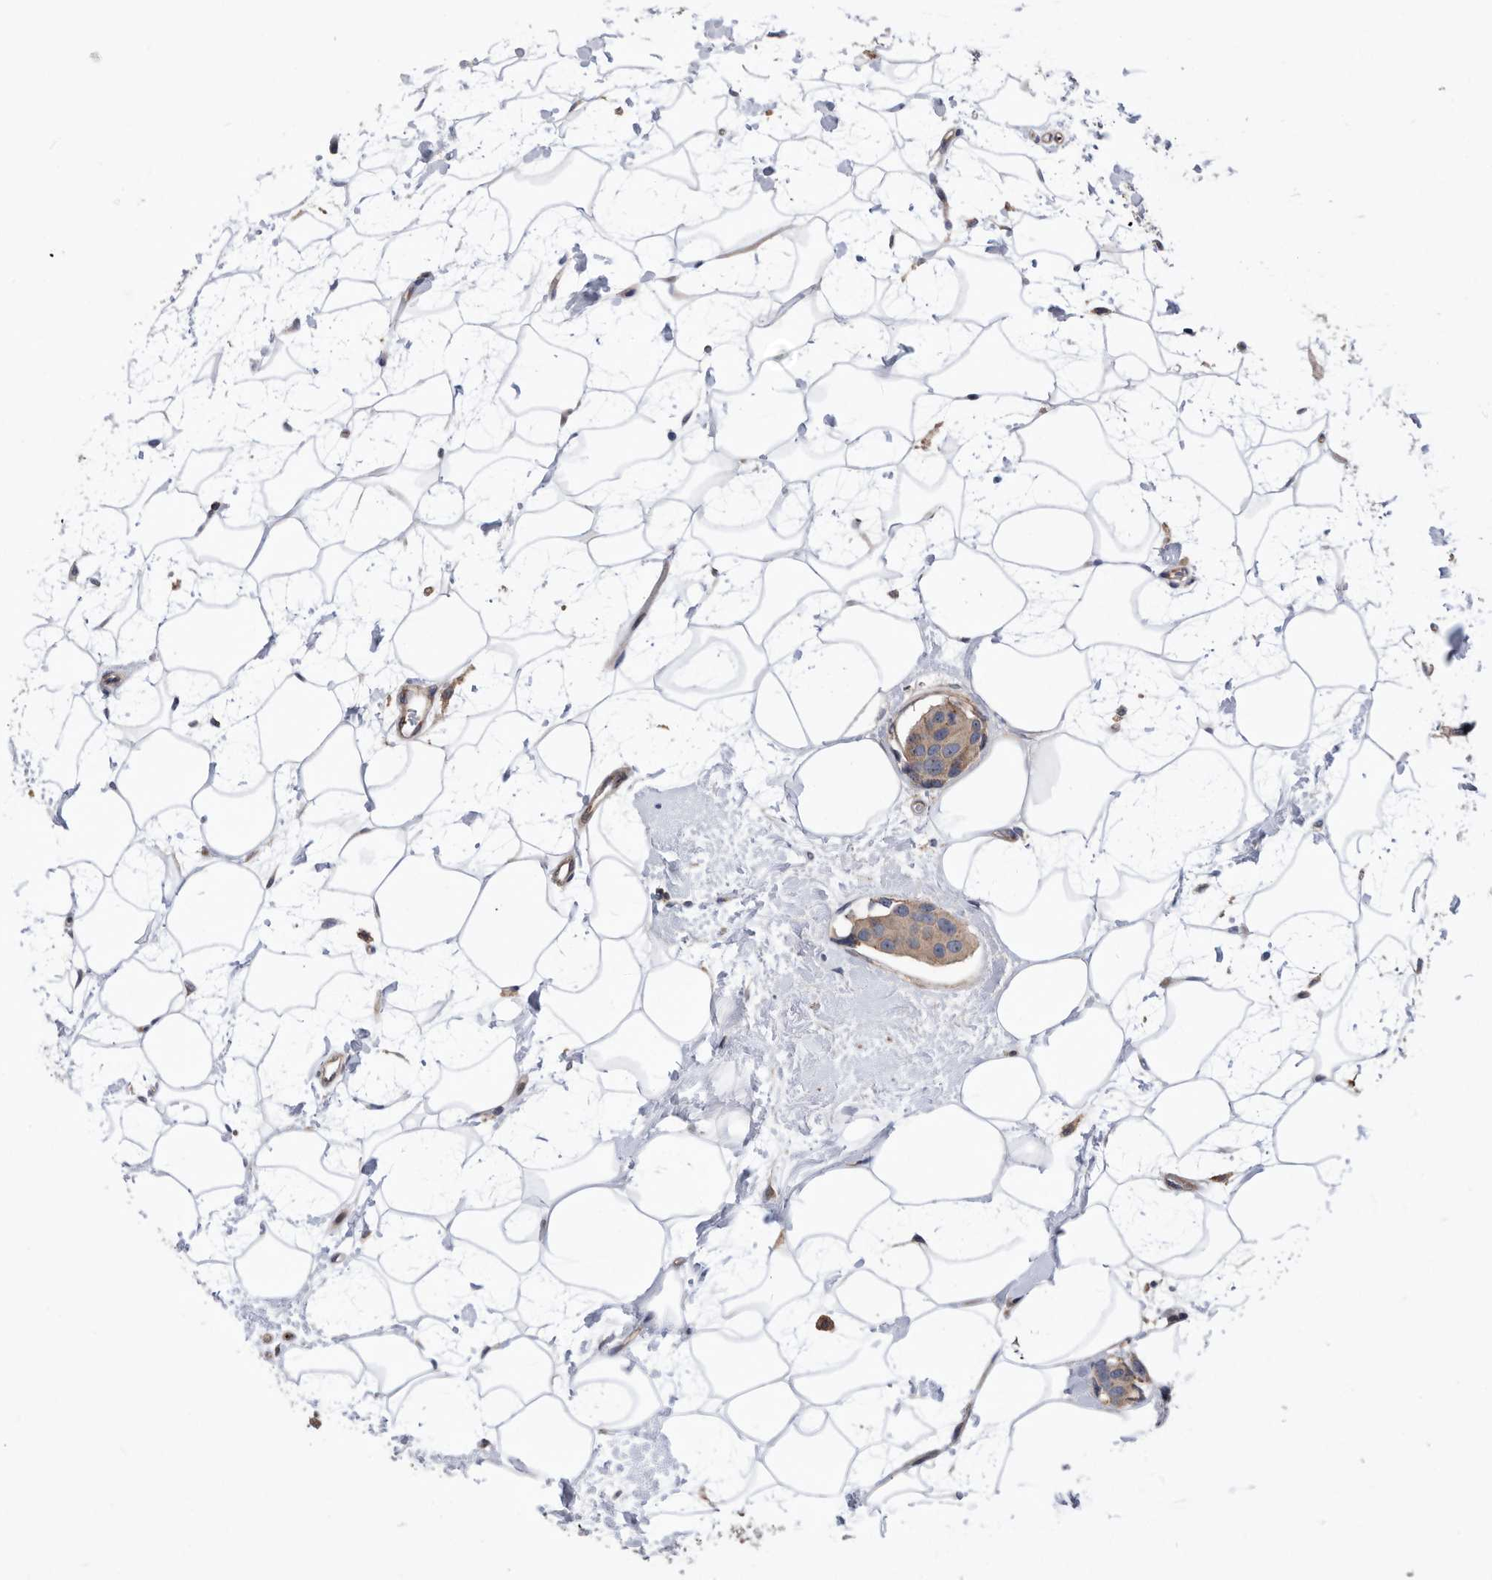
{"staining": {"intensity": "weak", "quantity": ">75%", "location": "cytoplasmic/membranous"}, "tissue": "breast cancer", "cell_type": "Tumor cells", "image_type": "cancer", "snomed": [{"axis": "morphology", "description": "Normal tissue, NOS"}, {"axis": "morphology", "description": "Duct carcinoma"}, {"axis": "topography", "description": "Breast"}], "caption": "Protein staining of breast infiltrating ductal carcinoma tissue exhibits weak cytoplasmic/membranous staining in about >75% of tumor cells.", "gene": "BAIAP3", "patient": {"sex": "female", "age": 39}}